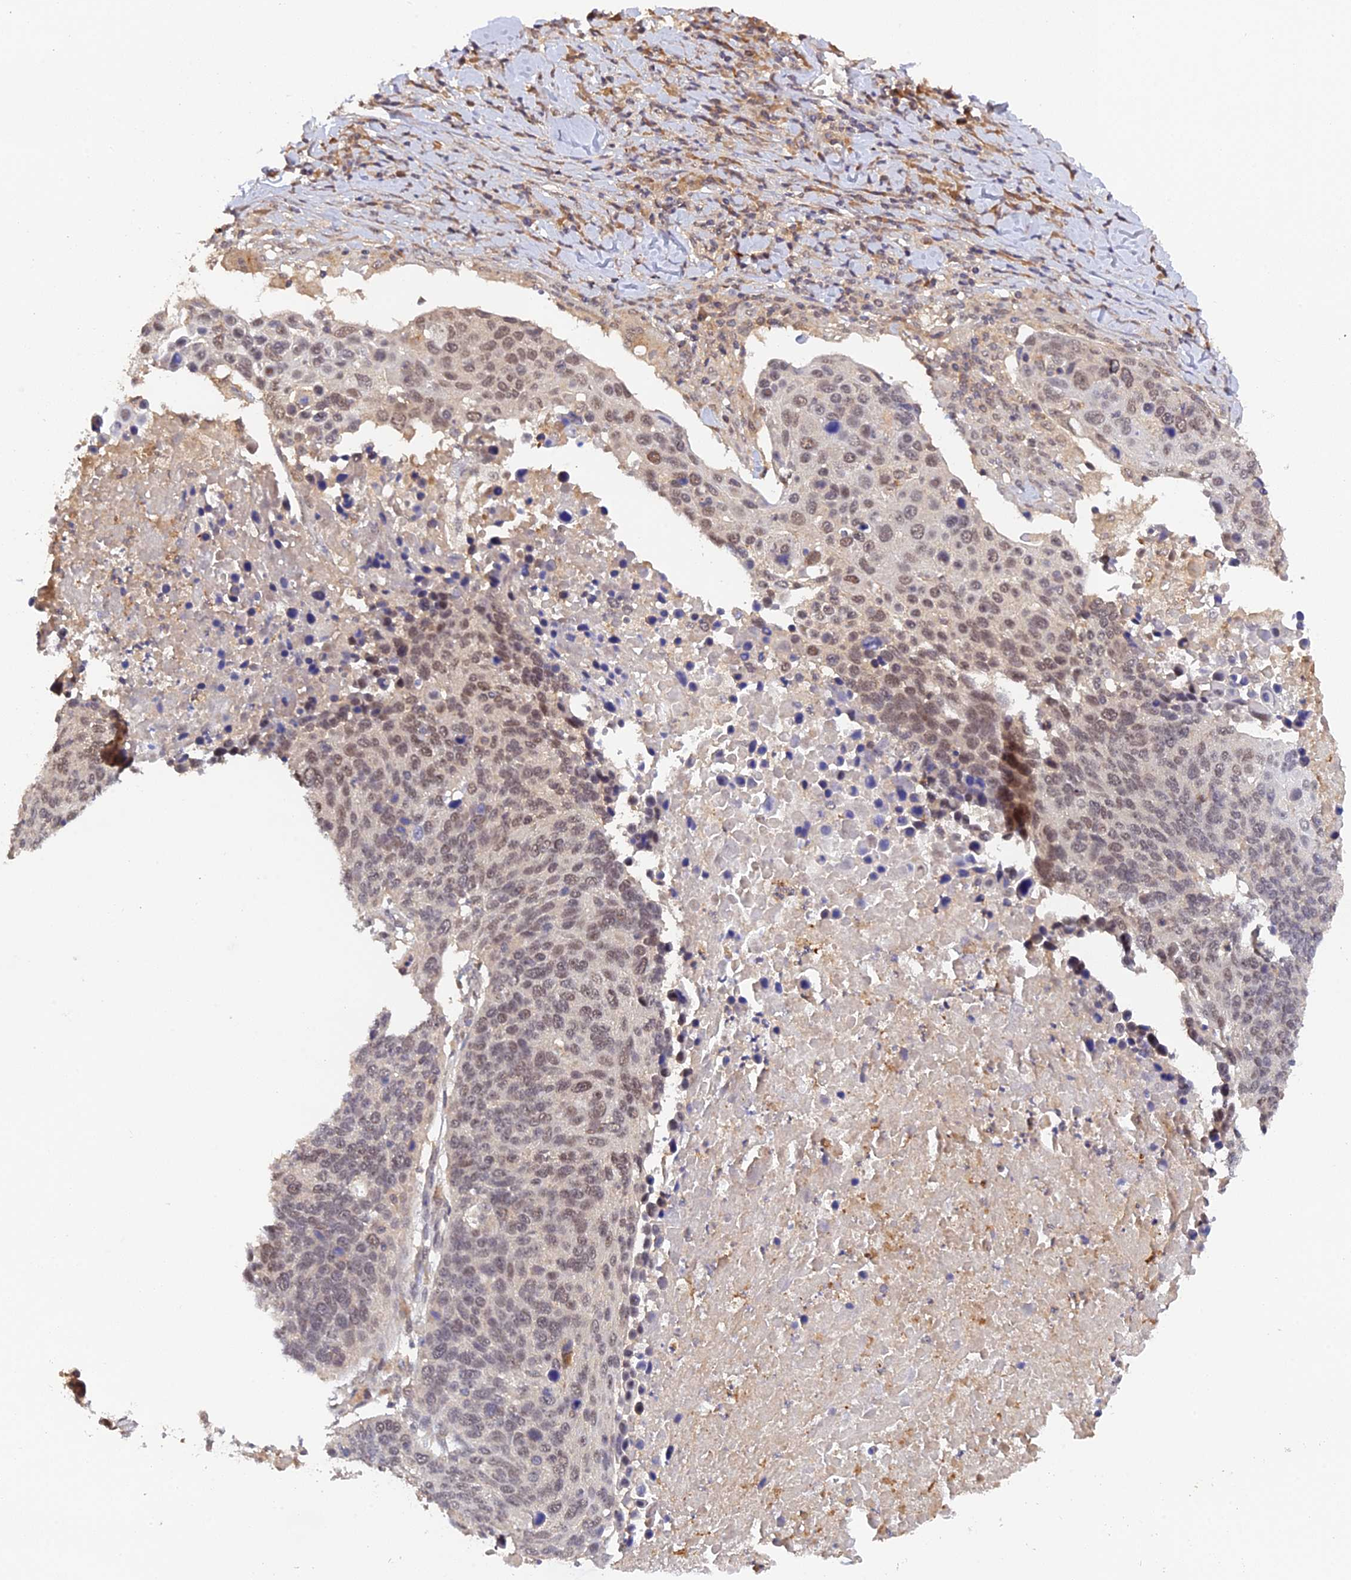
{"staining": {"intensity": "moderate", "quantity": ">75%", "location": "nuclear"}, "tissue": "lung cancer", "cell_type": "Tumor cells", "image_type": "cancer", "snomed": [{"axis": "morphology", "description": "Normal tissue, NOS"}, {"axis": "morphology", "description": "Squamous cell carcinoma, NOS"}, {"axis": "topography", "description": "Lymph node"}, {"axis": "topography", "description": "Lung"}], "caption": "Approximately >75% of tumor cells in human lung squamous cell carcinoma display moderate nuclear protein expression as visualized by brown immunohistochemical staining.", "gene": "ZNF436", "patient": {"sex": "male", "age": 66}}